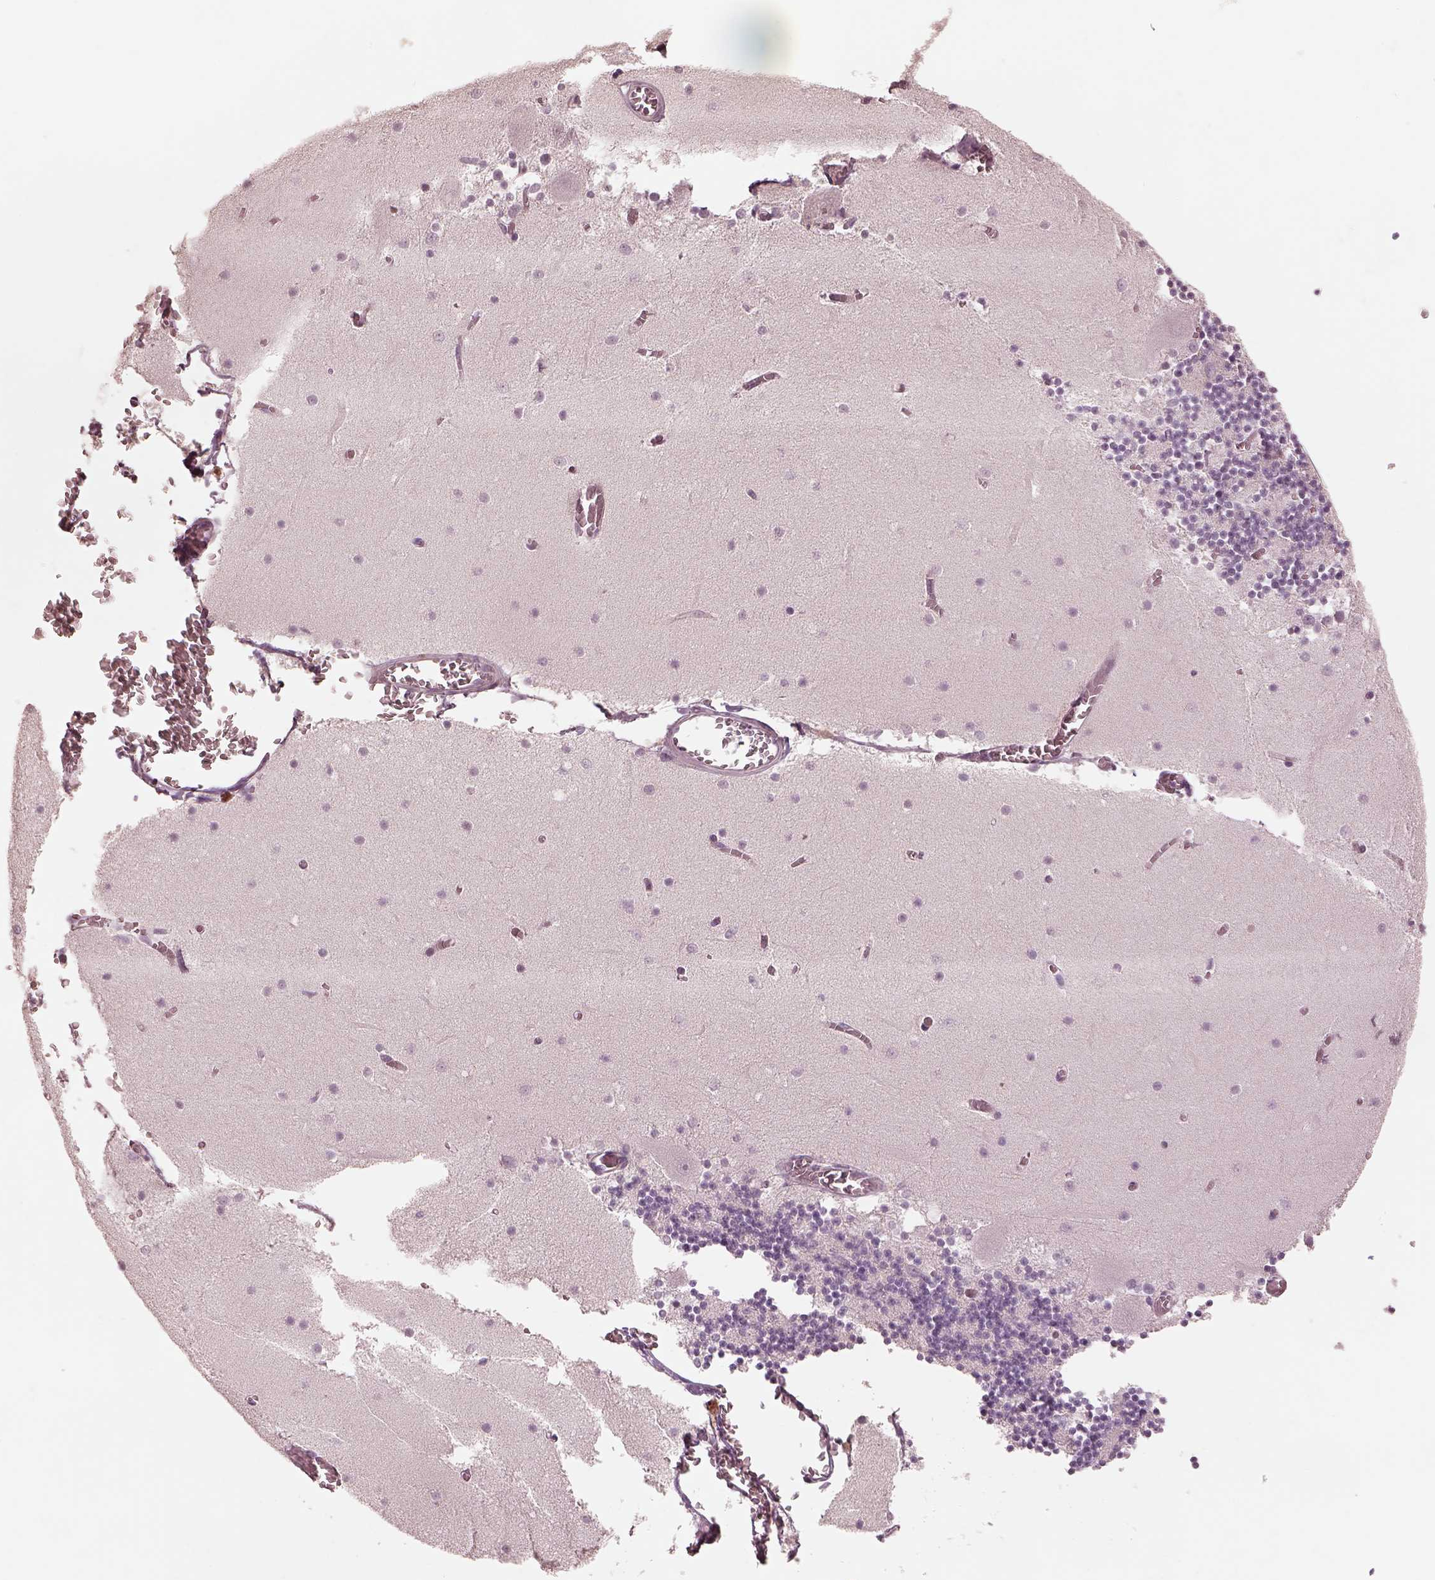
{"staining": {"intensity": "negative", "quantity": "none", "location": "none"}, "tissue": "cerebellum", "cell_type": "Cells in granular layer", "image_type": "normal", "snomed": [{"axis": "morphology", "description": "Normal tissue, NOS"}, {"axis": "topography", "description": "Cerebellum"}], "caption": "This is an IHC histopathology image of benign cerebellum. There is no expression in cells in granular layer.", "gene": "PRKACG", "patient": {"sex": "female", "age": 28}}